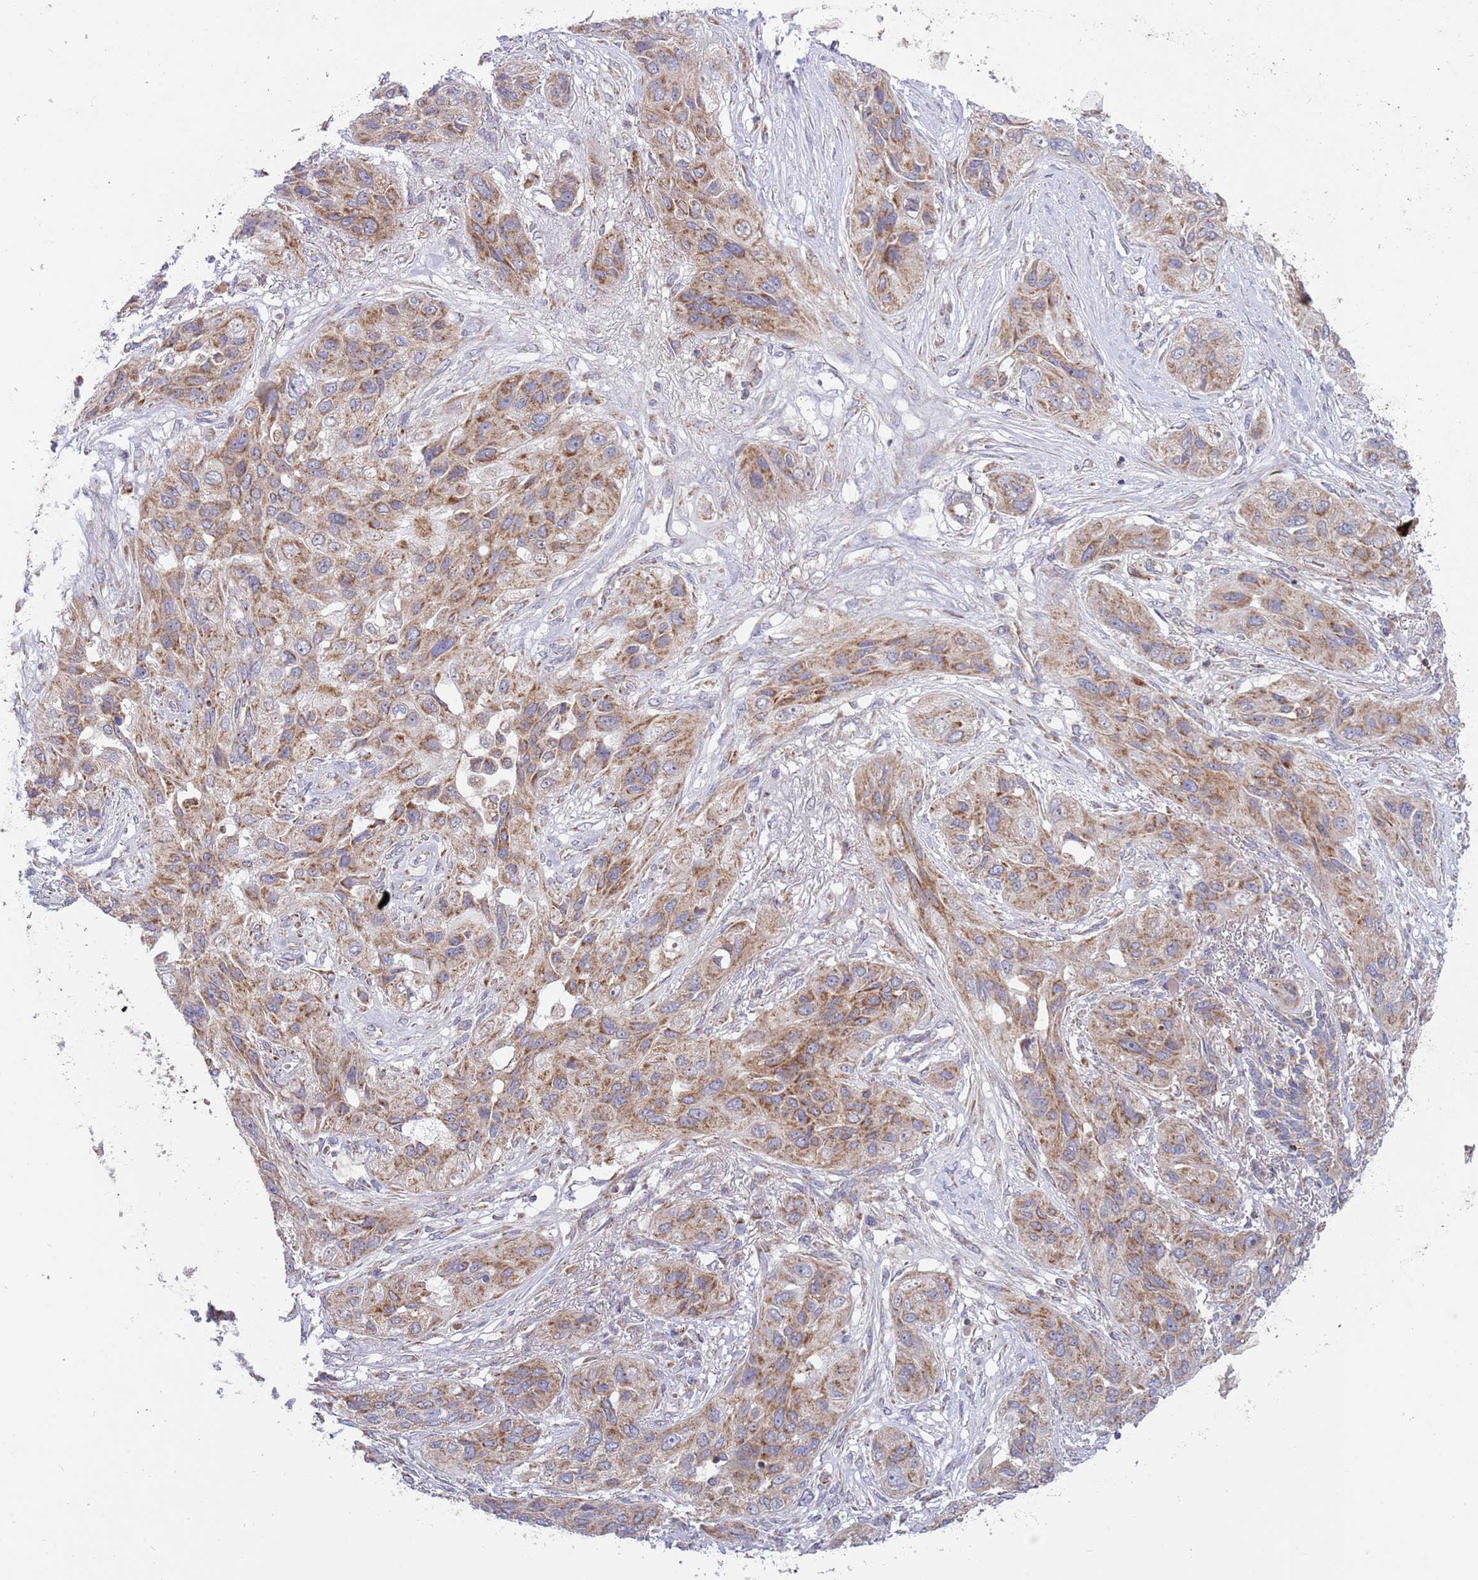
{"staining": {"intensity": "moderate", "quantity": ">75%", "location": "cytoplasmic/membranous"}, "tissue": "lung cancer", "cell_type": "Tumor cells", "image_type": "cancer", "snomed": [{"axis": "morphology", "description": "Squamous cell carcinoma, NOS"}, {"axis": "topography", "description": "Lung"}], "caption": "An immunohistochemistry micrograph of neoplastic tissue is shown. Protein staining in brown highlights moderate cytoplasmic/membranous positivity in squamous cell carcinoma (lung) within tumor cells.", "gene": "IRS4", "patient": {"sex": "female", "age": 70}}